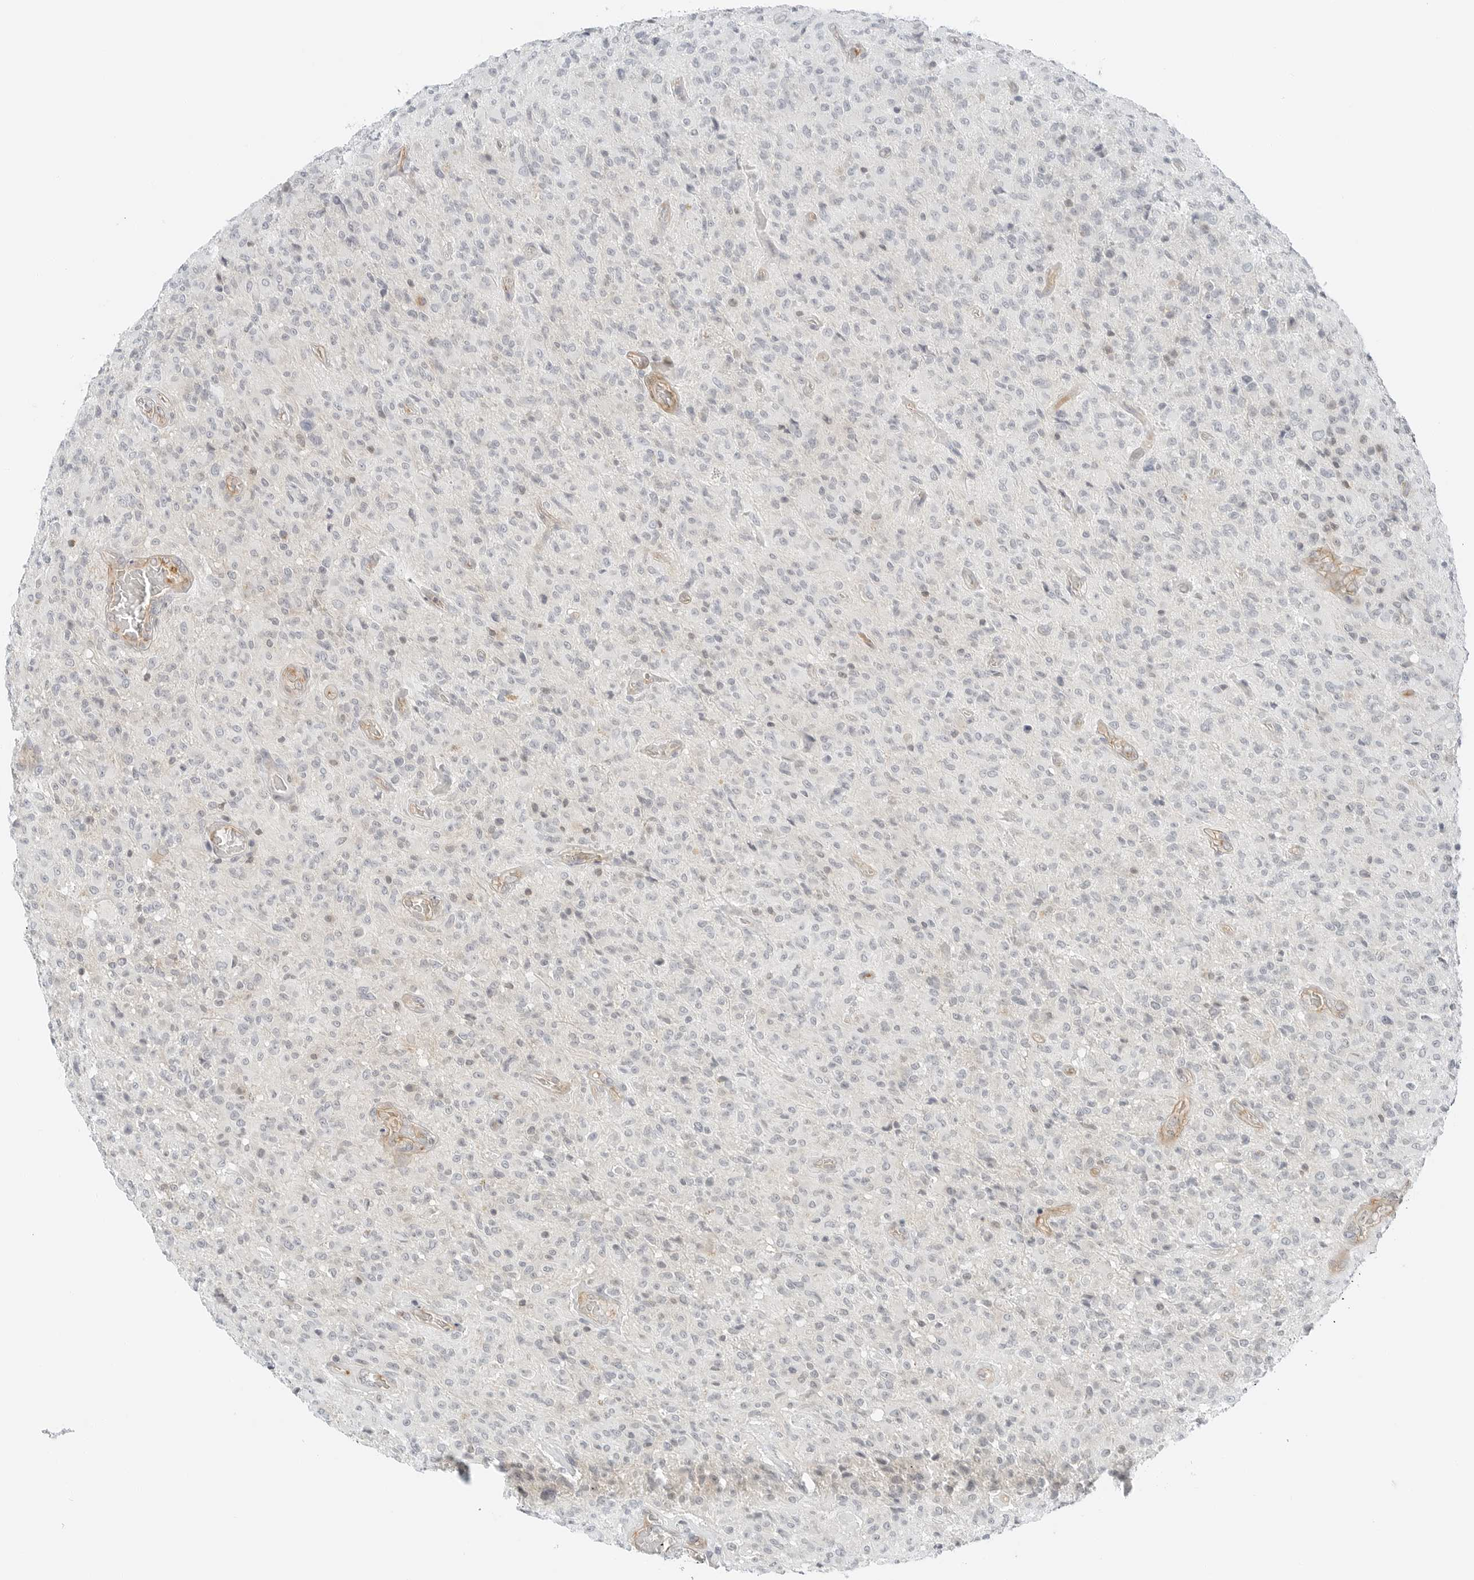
{"staining": {"intensity": "negative", "quantity": "none", "location": "none"}, "tissue": "glioma", "cell_type": "Tumor cells", "image_type": "cancer", "snomed": [{"axis": "morphology", "description": "Glioma, malignant, High grade"}, {"axis": "topography", "description": "Brain"}], "caption": "This is a photomicrograph of immunohistochemistry (IHC) staining of malignant glioma (high-grade), which shows no expression in tumor cells.", "gene": "IQCC", "patient": {"sex": "female", "age": 57}}